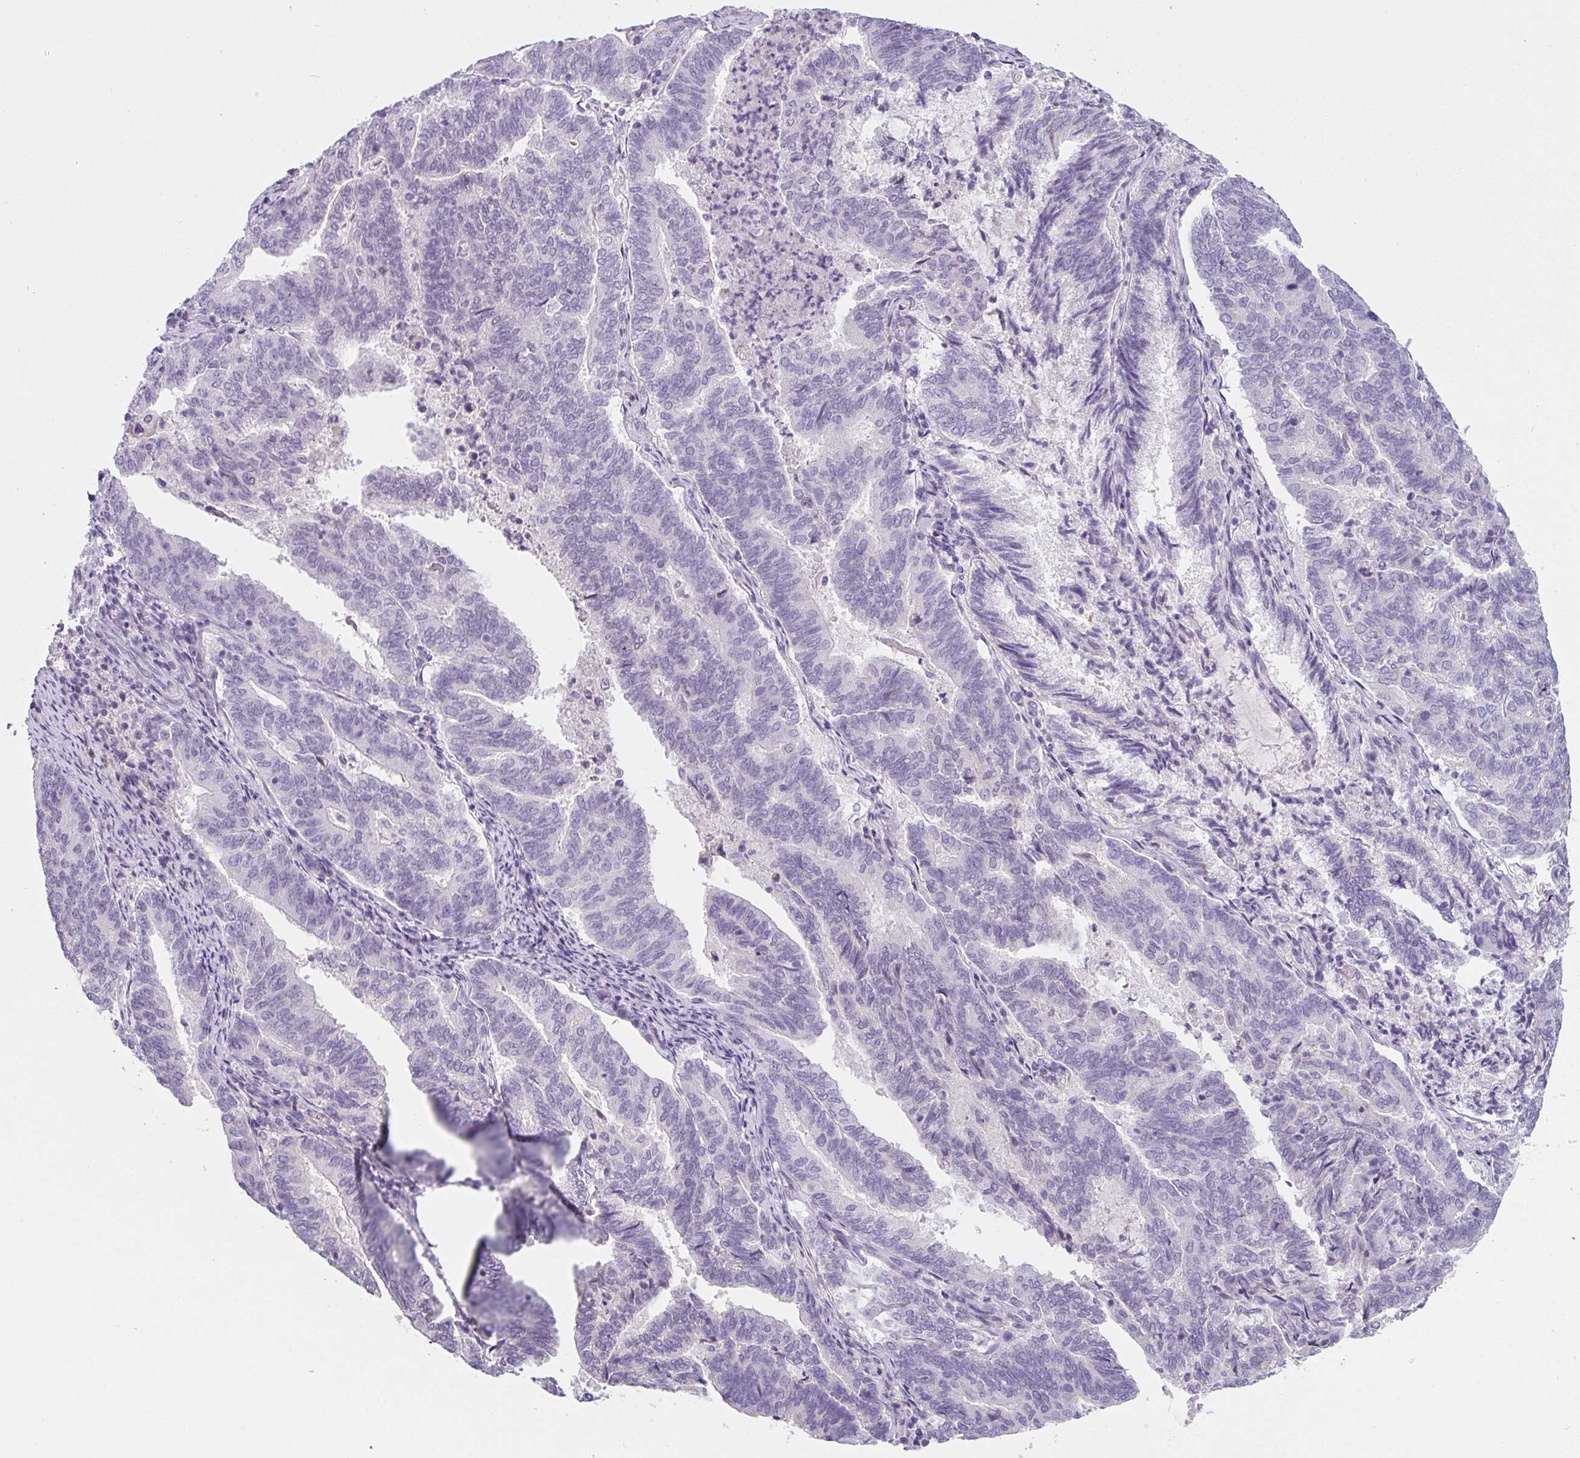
{"staining": {"intensity": "negative", "quantity": "none", "location": "none"}, "tissue": "endometrial cancer", "cell_type": "Tumor cells", "image_type": "cancer", "snomed": [{"axis": "morphology", "description": "Adenocarcinoma, NOS"}, {"axis": "topography", "description": "Endometrium"}], "caption": "Immunohistochemistry of human endometrial adenocarcinoma demonstrates no positivity in tumor cells. Nuclei are stained in blue.", "gene": "C1QTNF8", "patient": {"sex": "female", "age": 80}}